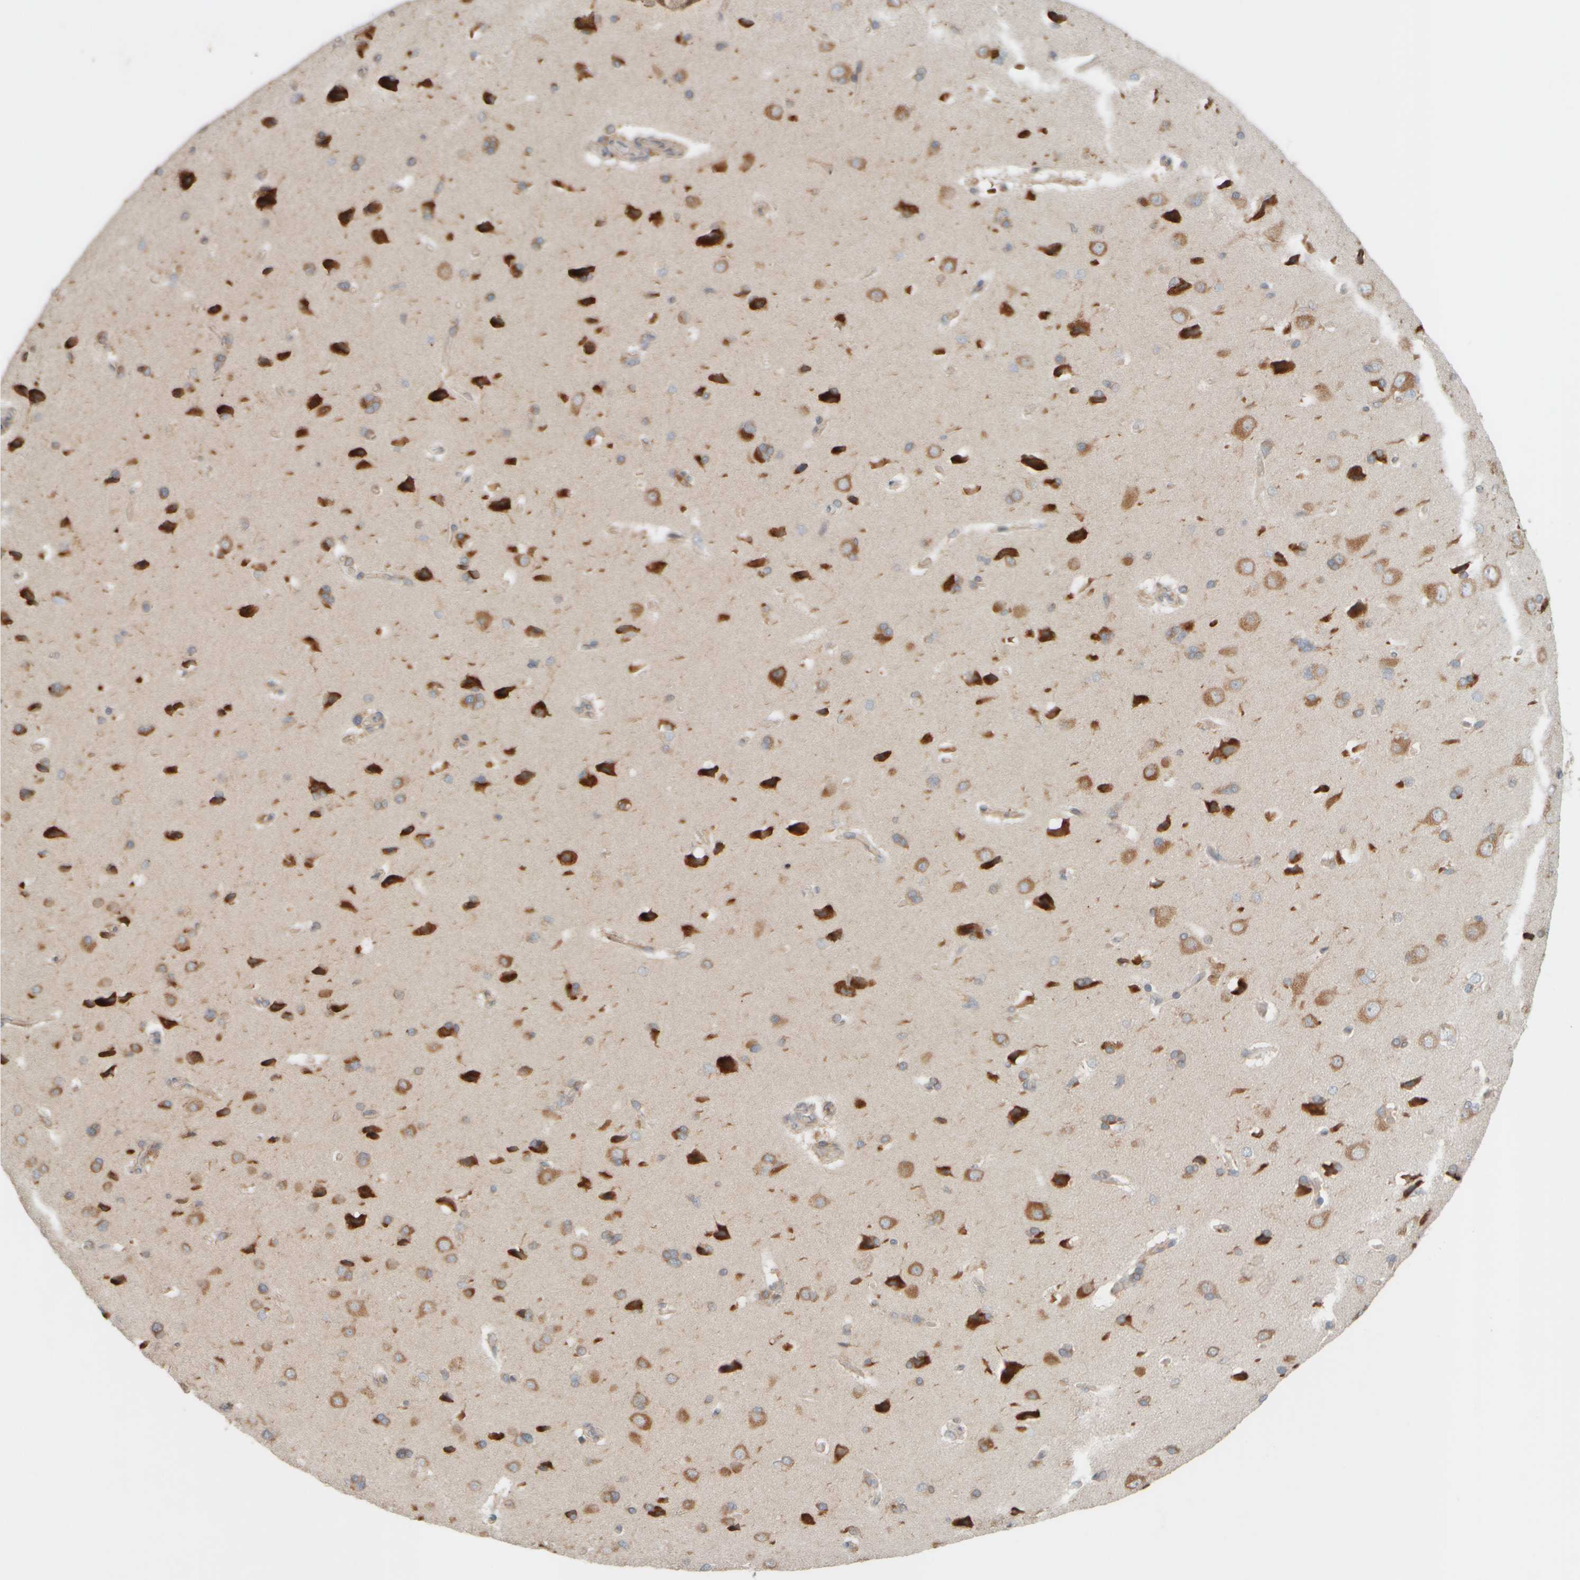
{"staining": {"intensity": "weak", "quantity": ">75%", "location": "cytoplasmic/membranous"}, "tissue": "cerebral cortex", "cell_type": "Endothelial cells", "image_type": "normal", "snomed": [{"axis": "morphology", "description": "Normal tissue, NOS"}, {"axis": "topography", "description": "Cerebral cortex"}], "caption": "Immunohistochemical staining of normal cerebral cortex shows weak cytoplasmic/membranous protein staining in approximately >75% of endothelial cells. (DAB (3,3'-diaminobenzidine) IHC, brown staining for protein, blue staining for nuclei).", "gene": "EIF2B3", "patient": {"sex": "male", "age": 62}}